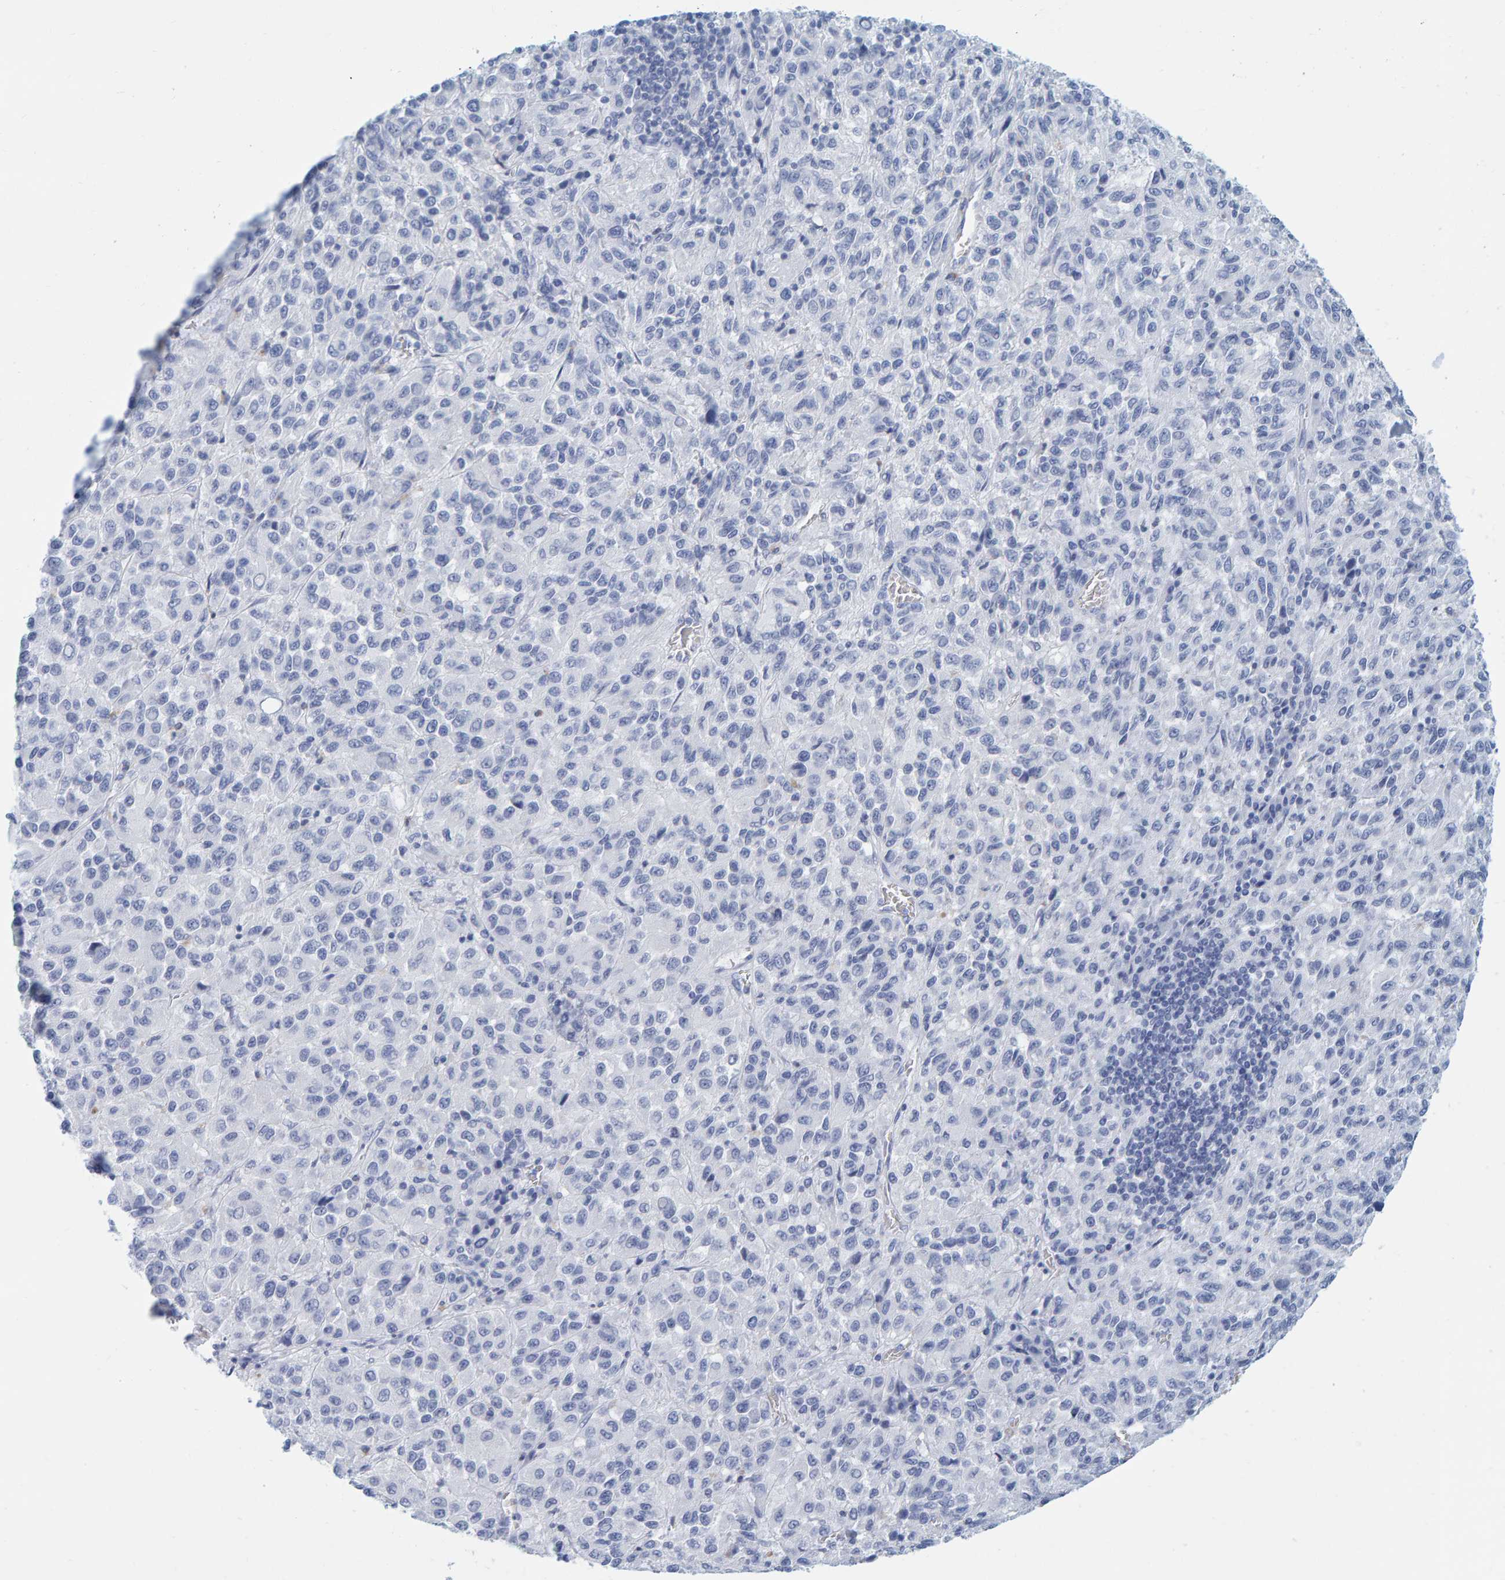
{"staining": {"intensity": "negative", "quantity": "none", "location": "none"}, "tissue": "skin cancer", "cell_type": "Tumor cells", "image_type": "cancer", "snomed": [{"axis": "morphology", "description": "Squamous cell carcinoma, NOS"}, {"axis": "topography", "description": "Skin"}], "caption": "Histopathology image shows no significant protein staining in tumor cells of skin cancer (squamous cell carcinoma).", "gene": "SFTPC", "patient": {"sex": "female", "age": 73}}